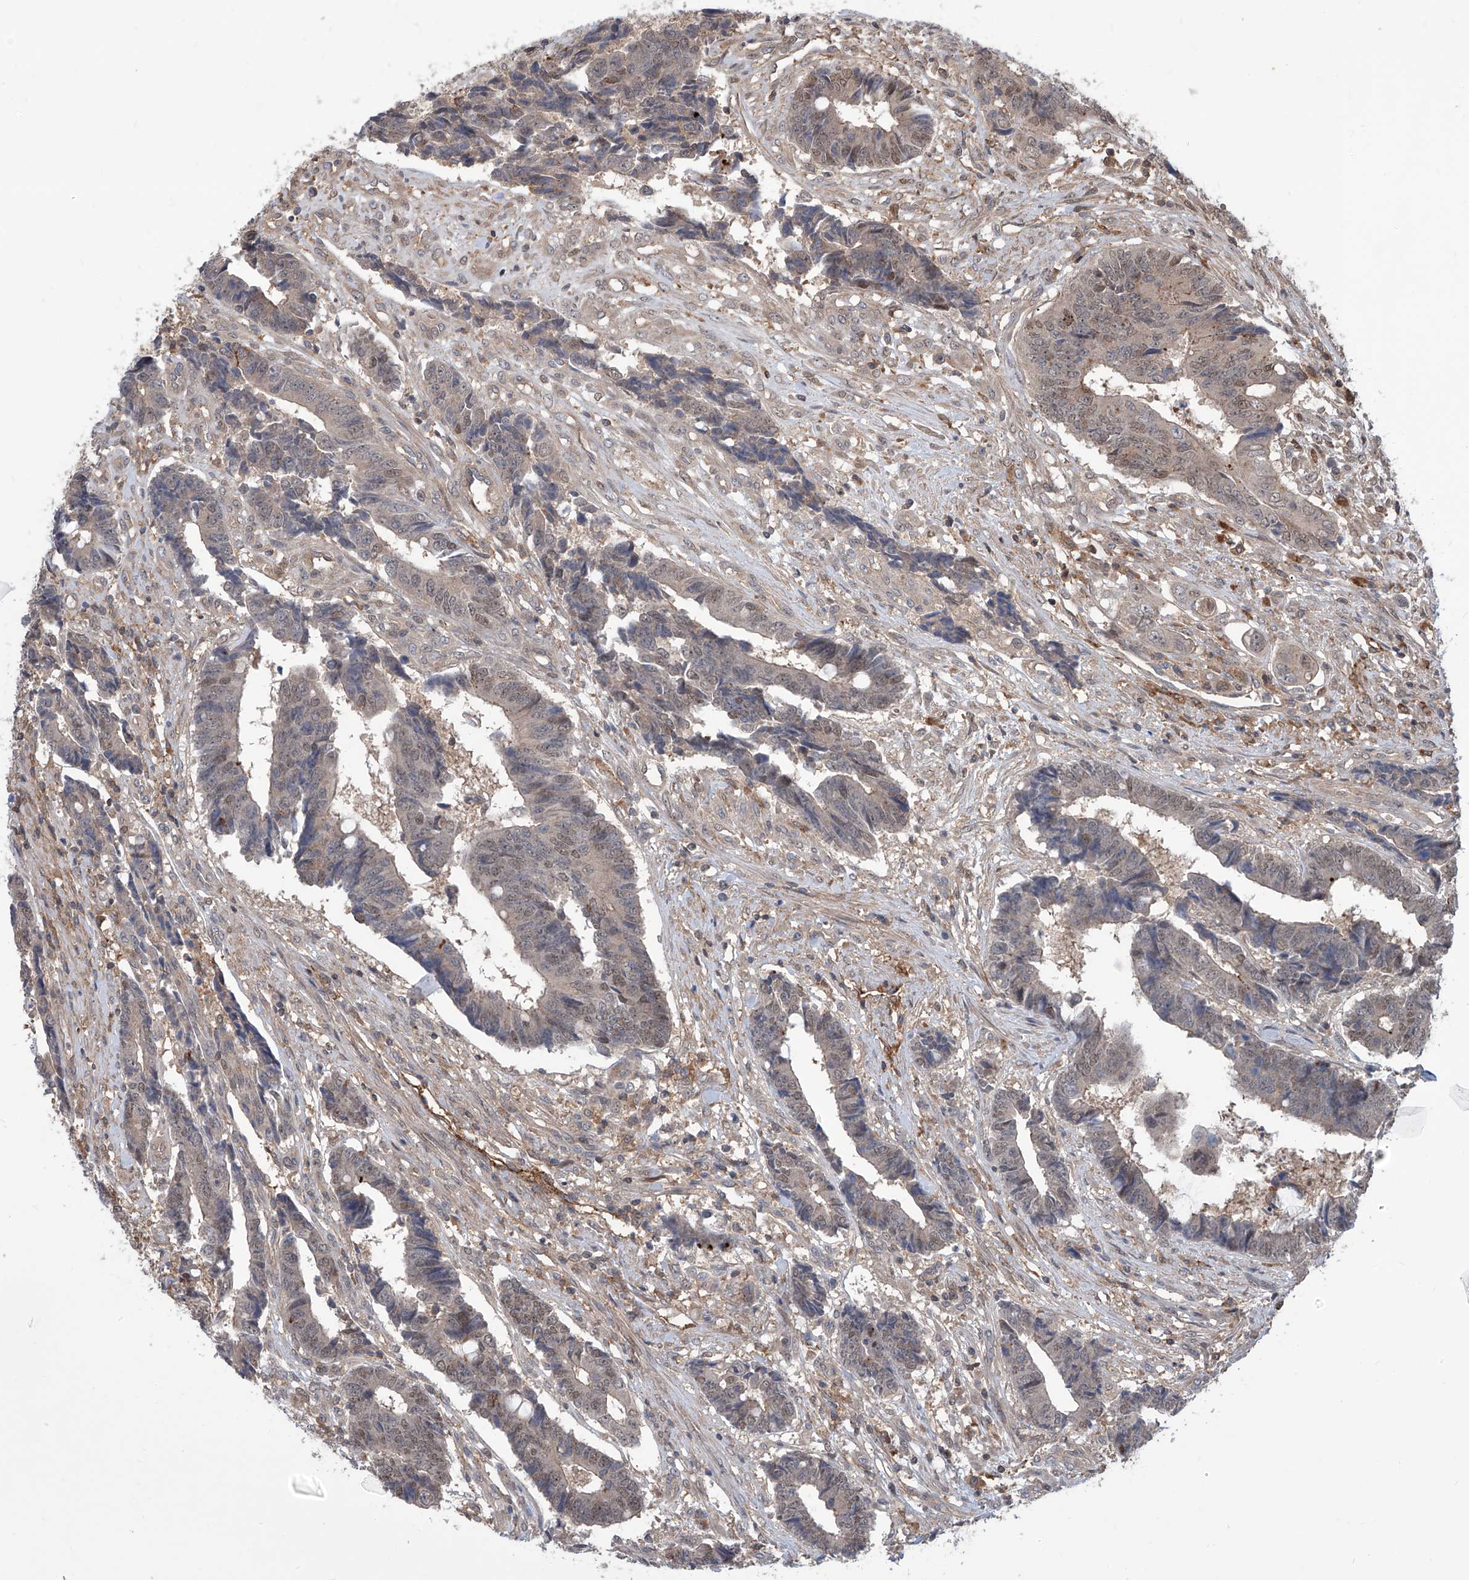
{"staining": {"intensity": "weak", "quantity": "<25%", "location": "nuclear"}, "tissue": "colorectal cancer", "cell_type": "Tumor cells", "image_type": "cancer", "snomed": [{"axis": "morphology", "description": "Adenocarcinoma, NOS"}, {"axis": "topography", "description": "Rectum"}], "caption": "Tumor cells are negative for brown protein staining in colorectal cancer.", "gene": "HOXC8", "patient": {"sex": "male", "age": 84}}